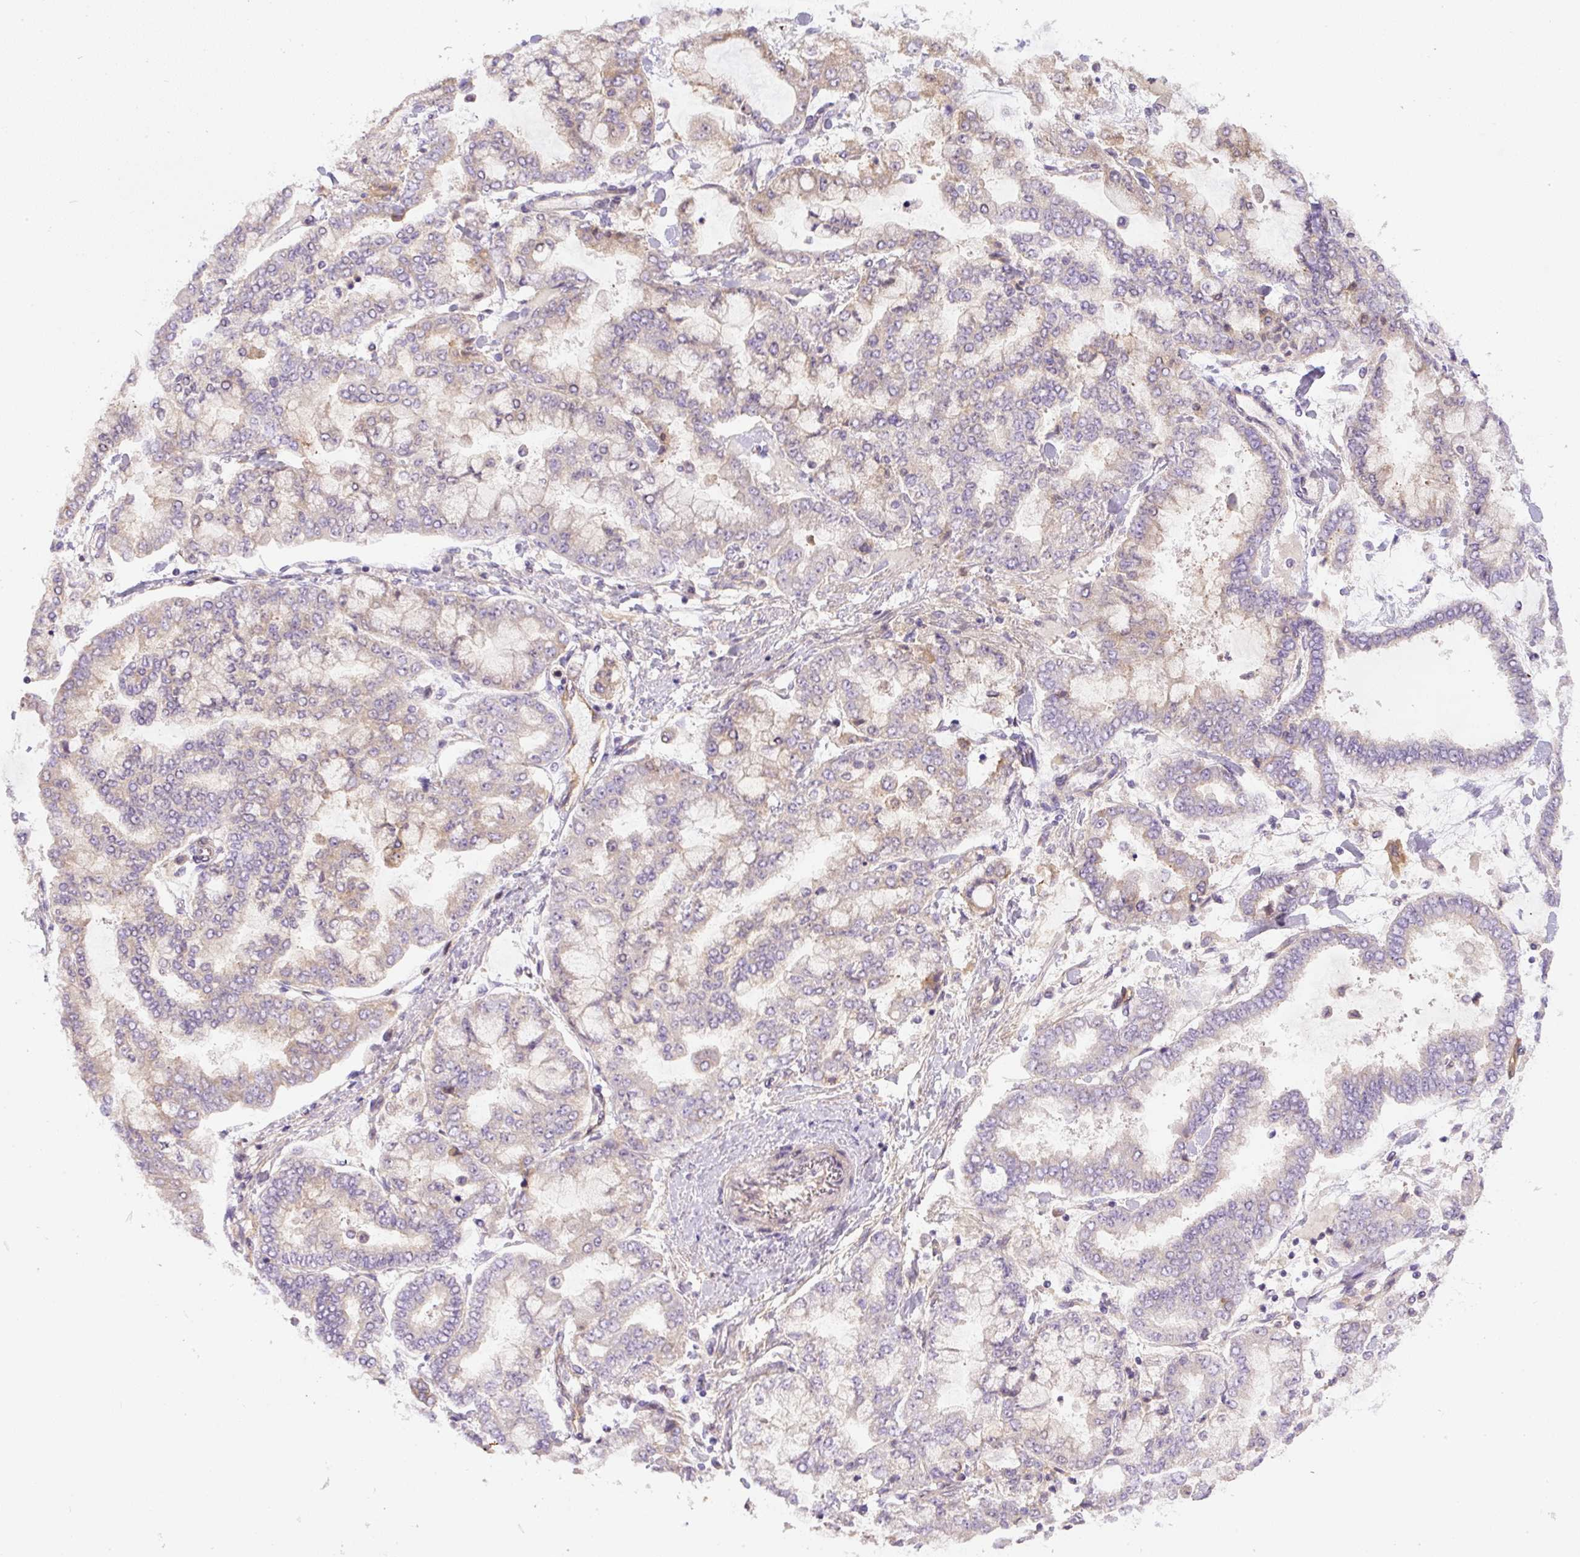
{"staining": {"intensity": "weak", "quantity": "25%-75%", "location": "cytoplasmic/membranous"}, "tissue": "stomach cancer", "cell_type": "Tumor cells", "image_type": "cancer", "snomed": [{"axis": "morphology", "description": "Normal tissue, NOS"}, {"axis": "morphology", "description": "Adenocarcinoma, NOS"}, {"axis": "topography", "description": "Stomach, upper"}, {"axis": "topography", "description": "Stomach"}], "caption": "Stomach cancer (adenocarcinoma) was stained to show a protein in brown. There is low levels of weak cytoplasmic/membranous positivity in about 25%-75% of tumor cells.", "gene": "DAPK1", "patient": {"sex": "male", "age": 76}}